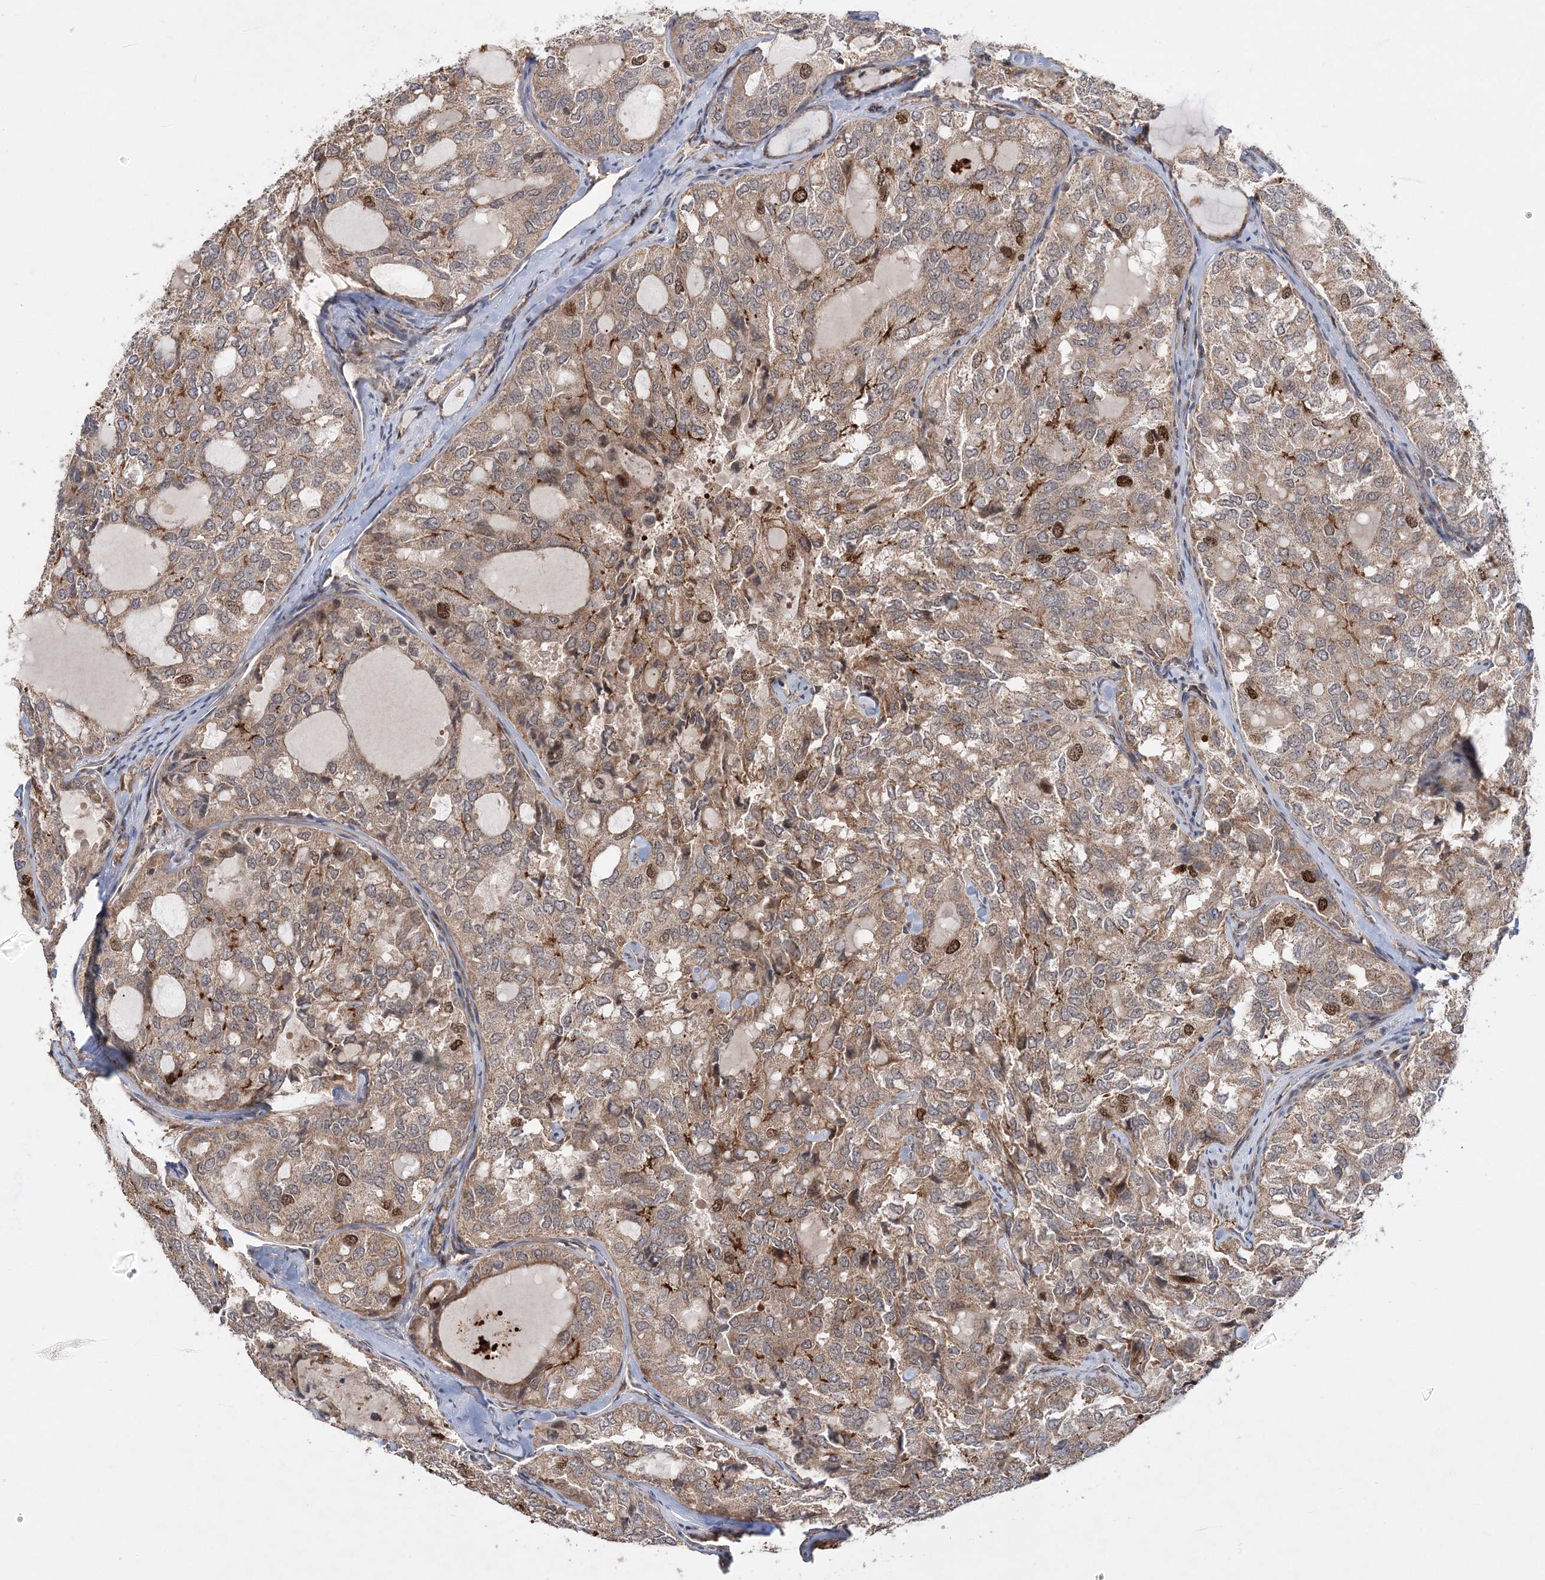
{"staining": {"intensity": "moderate", "quantity": "25%-75%", "location": "cytoplasmic/membranous,nuclear"}, "tissue": "thyroid cancer", "cell_type": "Tumor cells", "image_type": "cancer", "snomed": [{"axis": "morphology", "description": "Follicular adenoma carcinoma, NOS"}, {"axis": "topography", "description": "Thyroid gland"}], "caption": "Brown immunohistochemical staining in thyroid cancer (follicular adenoma carcinoma) reveals moderate cytoplasmic/membranous and nuclear positivity in approximately 25%-75% of tumor cells.", "gene": "KIF4A", "patient": {"sex": "male", "age": 75}}